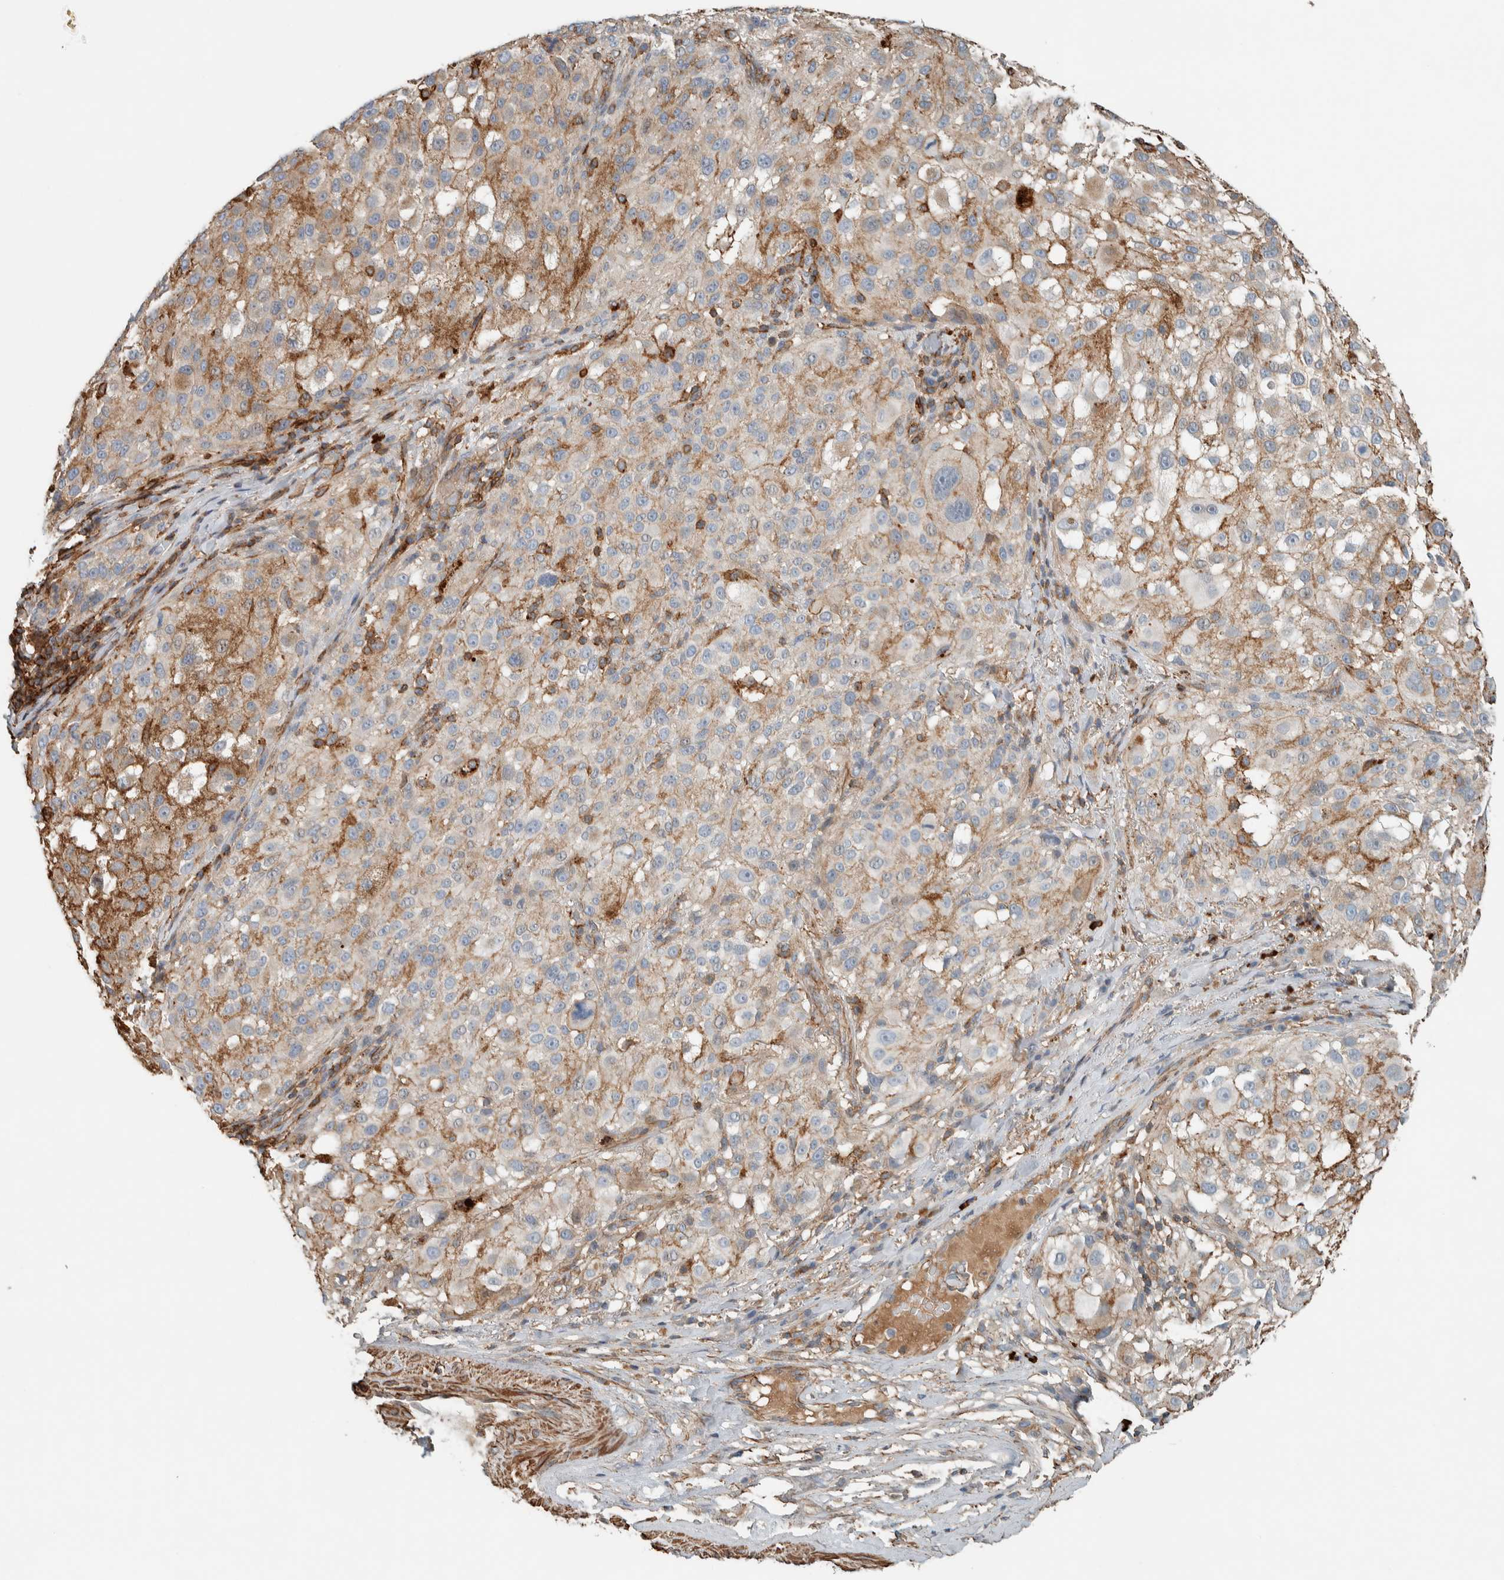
{"staining": {"intensity": "weak", "quantity": "<25%", "location": "cytoplasmic/membranous"}, "tissue": "melanoma", "cell_type": "Tumor cells", "image_type": "cancer", "snomed": [{"axis": "morphology", "description": "Necrosis, NOS"}, {"axis": "morphology", "description": "Malignant melanoma, NOS"}, {"axis": "topography", "description": "Skin"}], "caption": "This is an immunohistochemistry (IHC) micrograph of human malignant melanoma. There is no staining in tumor cells.", "gene": "CTBP2", "patient": {"sex": "female", "age": 87}}